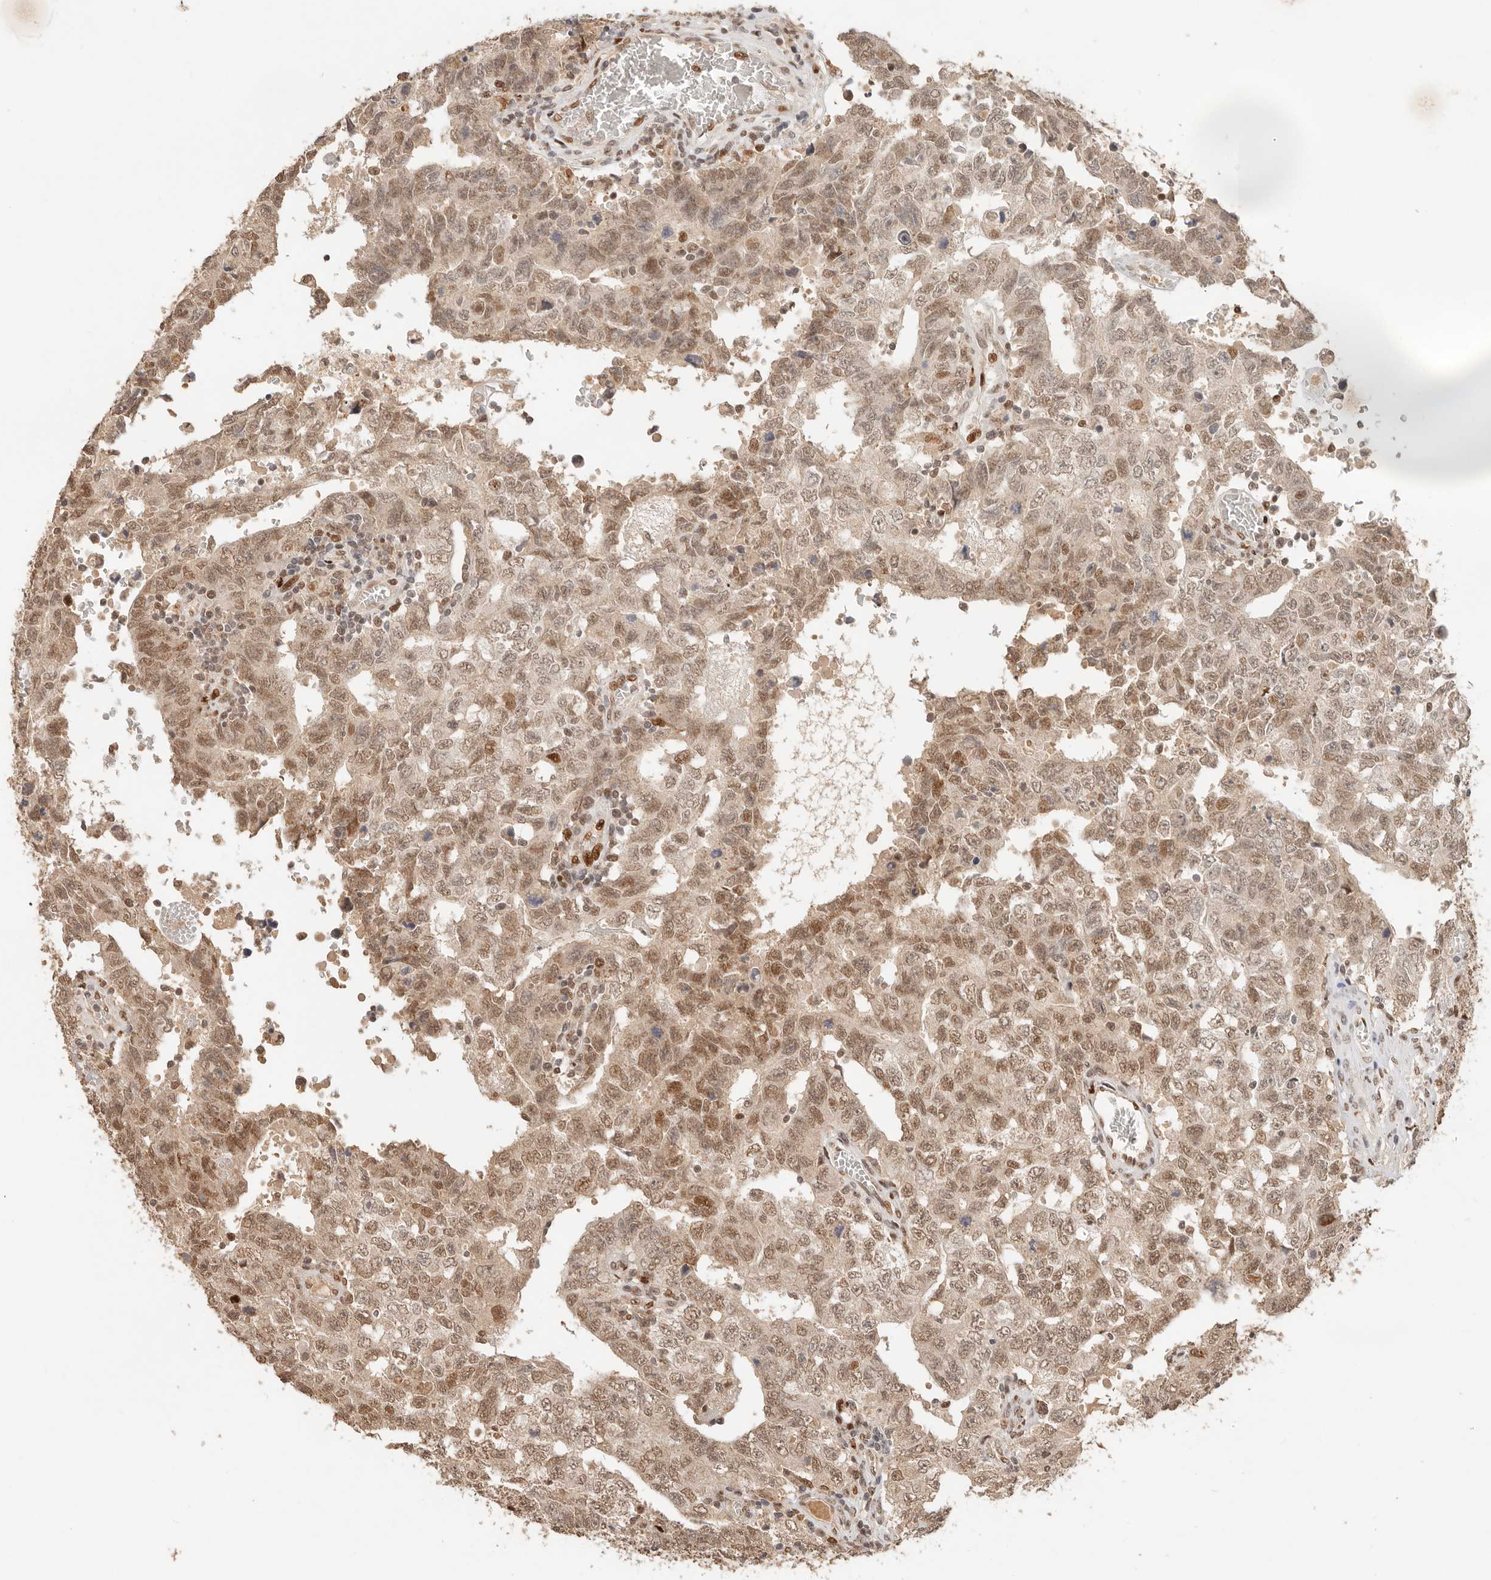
{"staining": {"intensity": "moderate", "quantity": "25%-75%", "location": "nuclear"}, "tissue": "testis cancer", "cell_type": "Tumor cells", "image_type": "cancer", "snomed": [{"axis": "morphology", "description": "Carcinoma, Embryonal, NOS"}, {"axis": "topography", "description": "Testis"}], "caption": "Immunohistochemical staining of human testis cancer (embryonal carcinoma) displays moderate nuclear protein expression in about 25%-75% of tumor cells.", "gene": "NPAS2", "patient": {"sex": "male", "age": 26}}